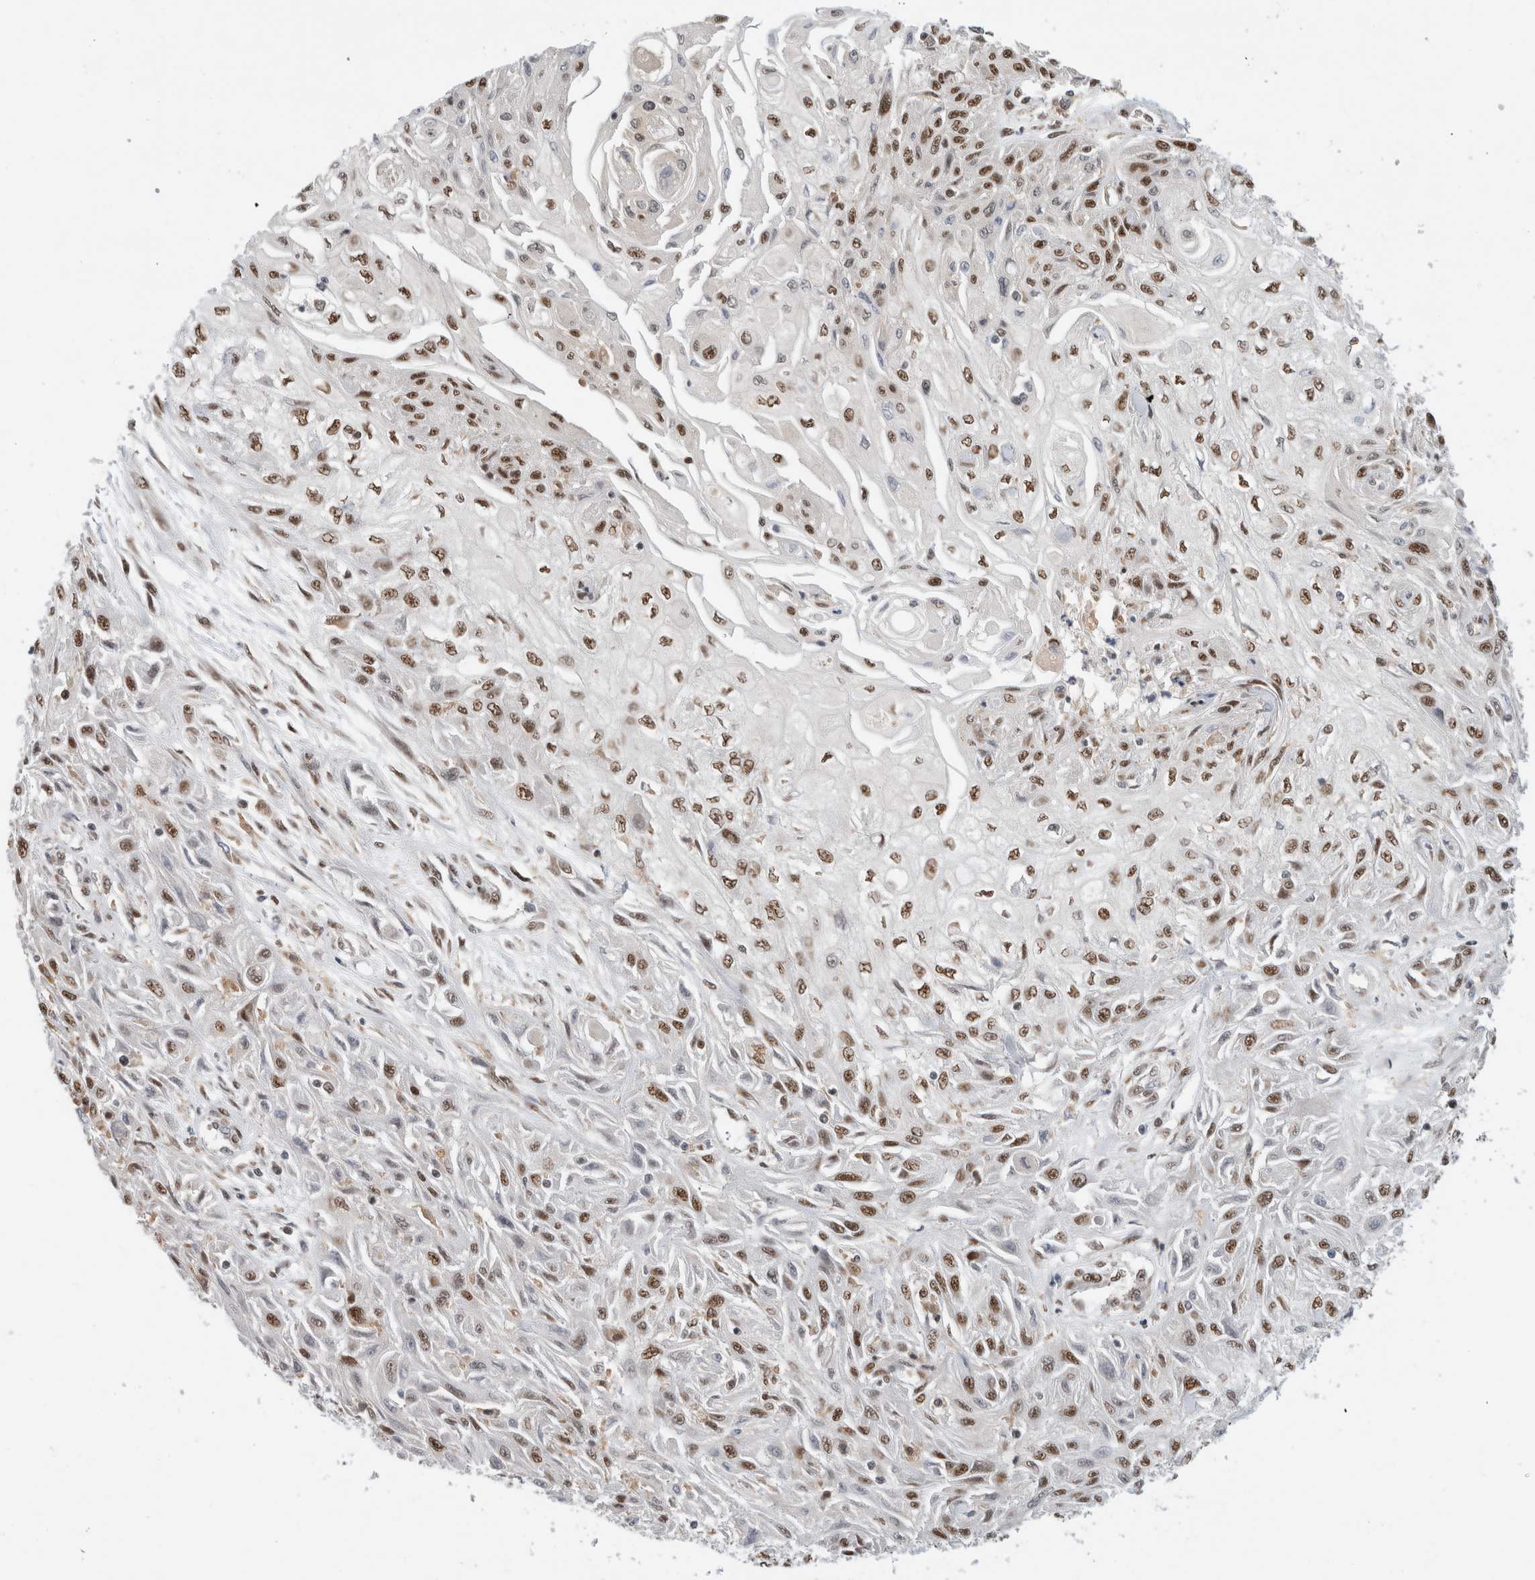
{"staining": {"intensity": "moderate", "quantity": ">75%", "location": "nuclear"}, "tissue": "skin cancer", "cell_type": "Tumor cells", "image_type": "cancer", "snomed": [{"axis": "morphology", "description": "Squamous cell carcinoma, NOS"}, {"axis": "morphology", "description": "Squamous cell carcinoma, metastatic, NOS"}, {"axis": "topography", "description": "Skin"}, {"axis": "topography", "description": "Lymph node"}], "caption": "IHC histopathology image of neoplastic tissue: skin cancer stained using immunohistochemistry exhibits medium levels of moderate protein expression localized specifically in the nuclear of tumor cells, appearing as a nuclear brown color.", "gene": "NCAPG2", "patient": {"sex": "male", "age": 75}}